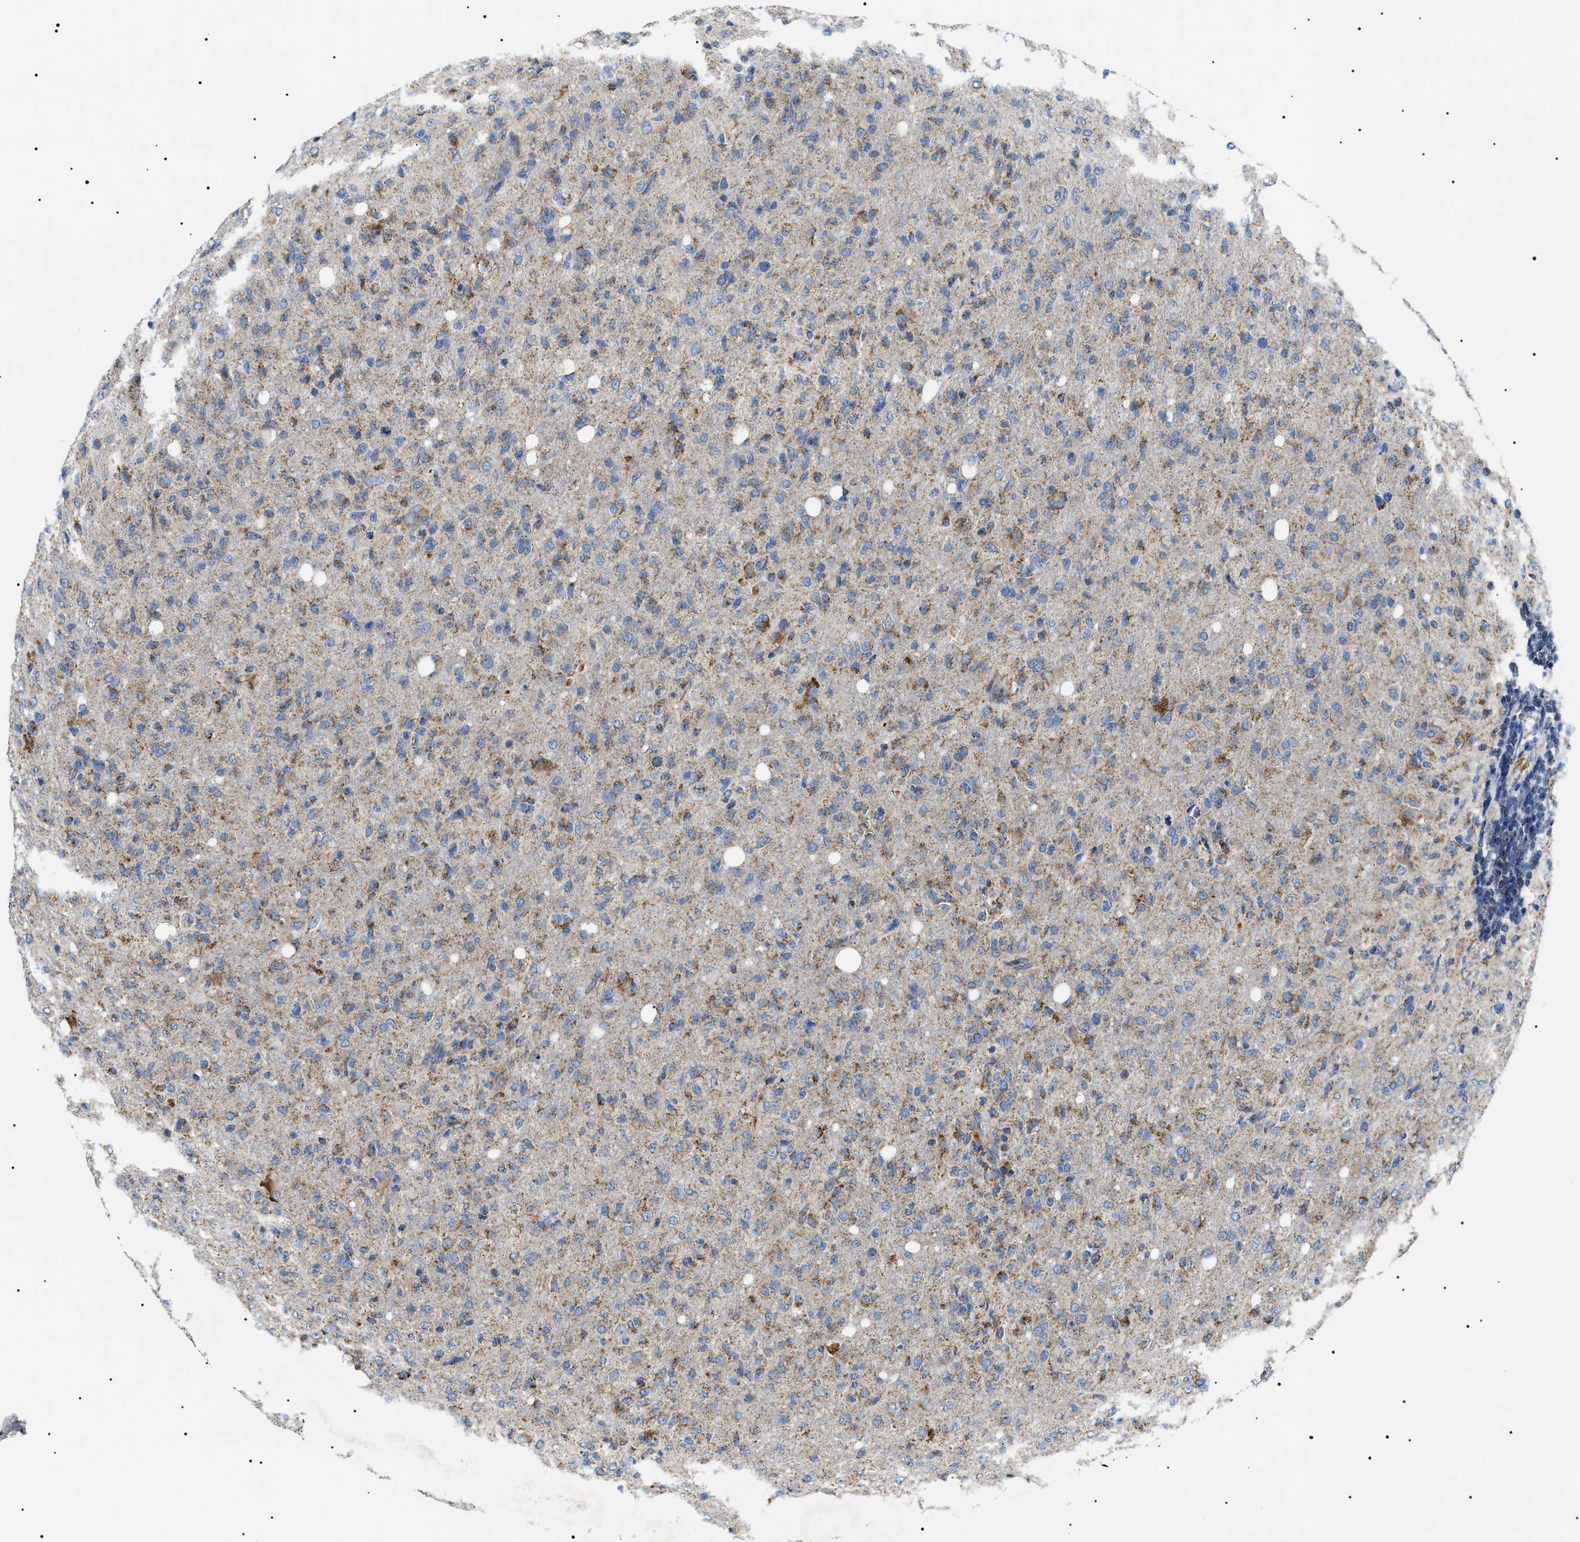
{"staining": {"intensity": "weak", "quantity": "<25%", "location": "cytoplasmic/membranous"}, "tissue": "glioma", "cell_type": "Tumor cells", "image_type": "cancer", "snomed": [{"axis": "morphology", "description": "Glioma, malignant, High grade"}, {"axis": "topography", "description": "Brain"}], "caption": "Immunohistochemical staining of malignant glioma (high-grade) displays no significant staining in tumor cells.", "gene": "OXSM", "patient": {"sex": "female", "age": 57}}